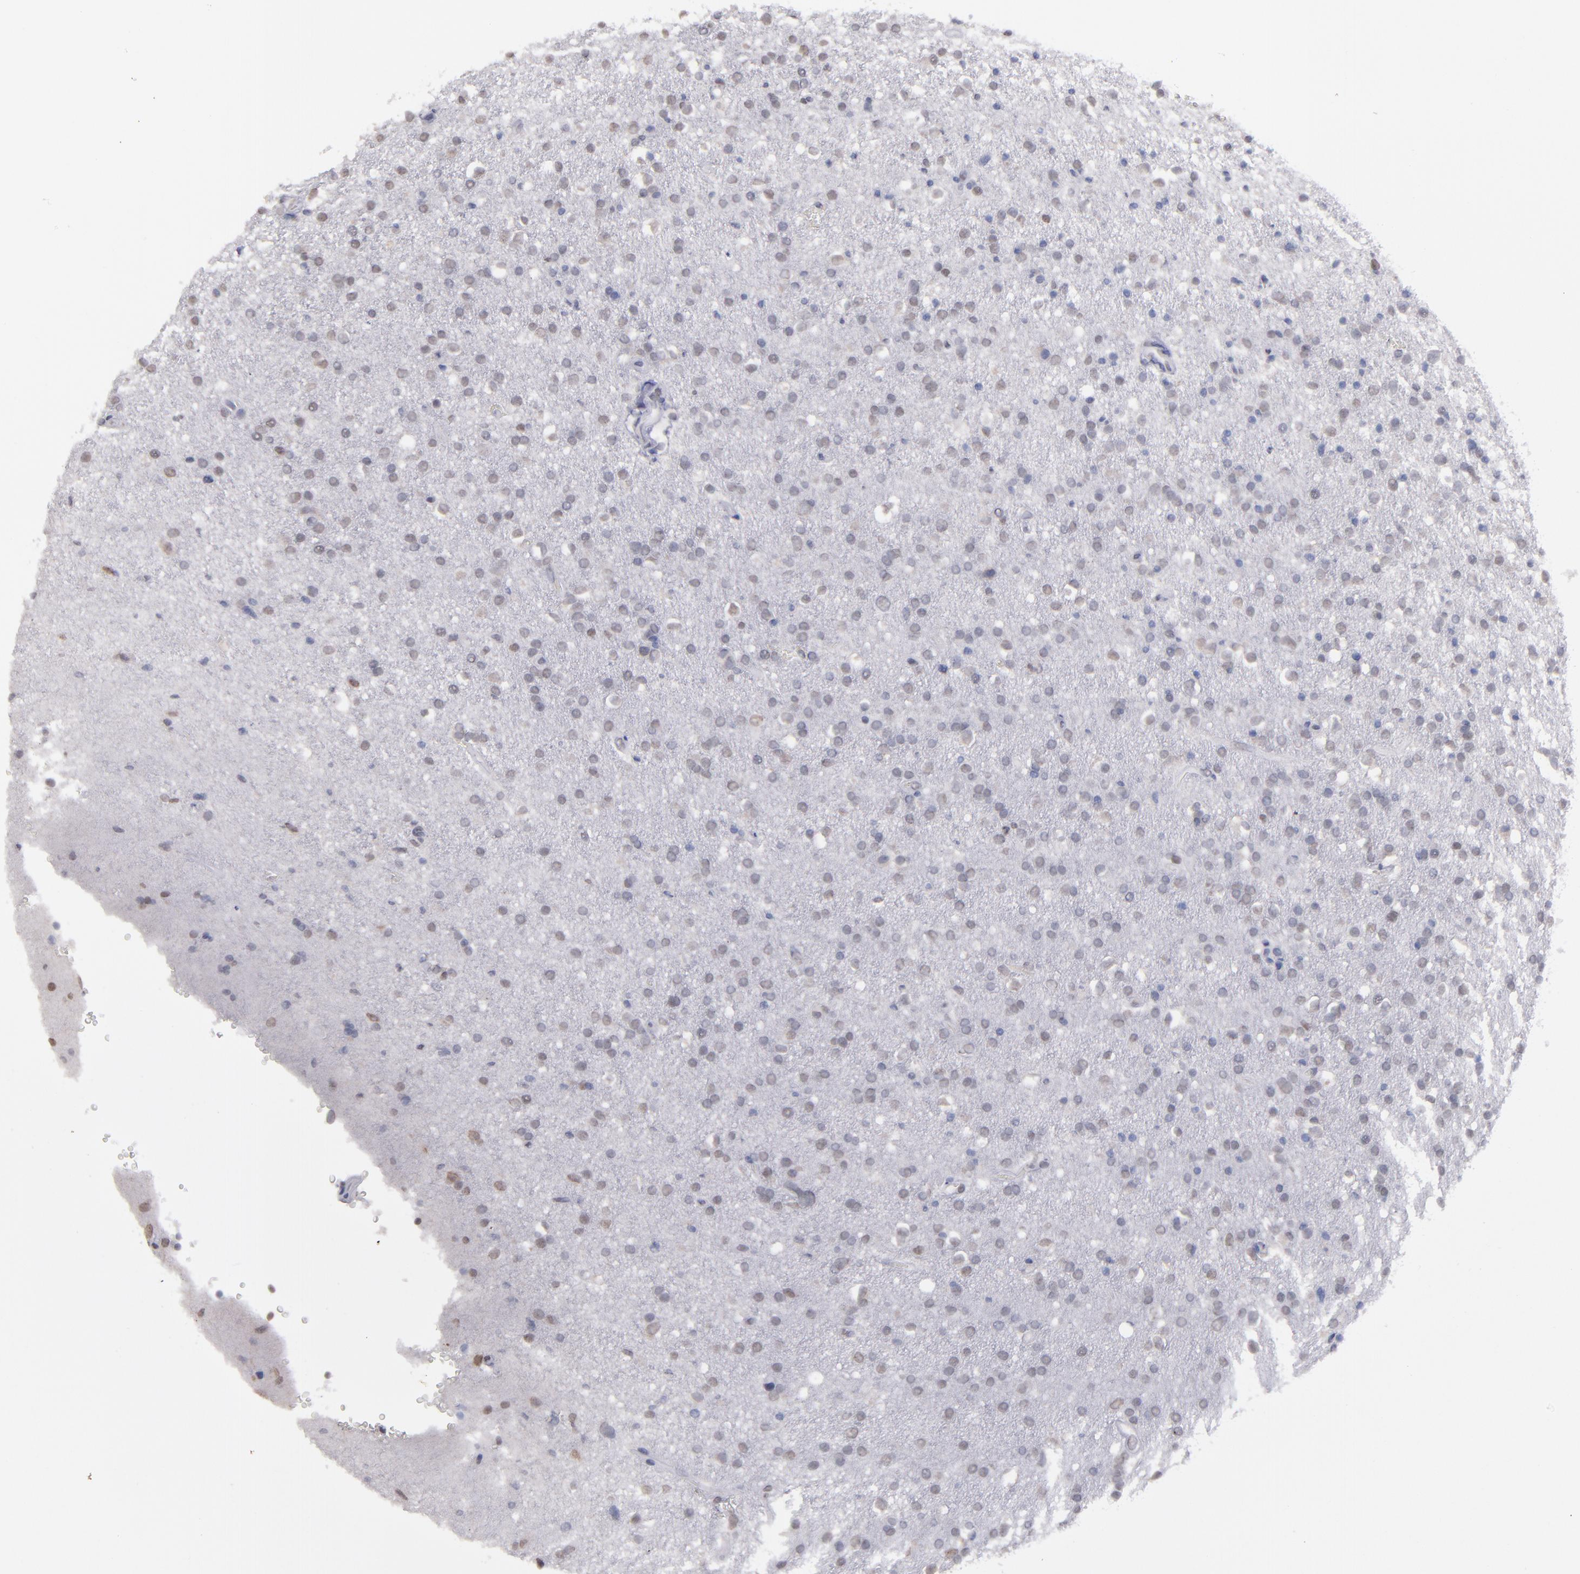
{"staining": {"intensity": "weak", "quantity": "25%-75%", "location": "nuclear"}, "tissue": "glioma", "cell_type": "Tumor cells", "image_type": "cancer", "snomed": [{"axis": "morphology", "description": "Glioma, malignant, High grade"}, {"axis": "topography", "description": "Brain"}], "caption": "An image of glioma stained for a protein shows weak nuclear brown staining in tumor cells. Immunohistochemistry (ihc) stains the protein in brown and the nuclei are stained blue.", "gene": "IRF4", "patient": {"sex": "male", "age": 33}}